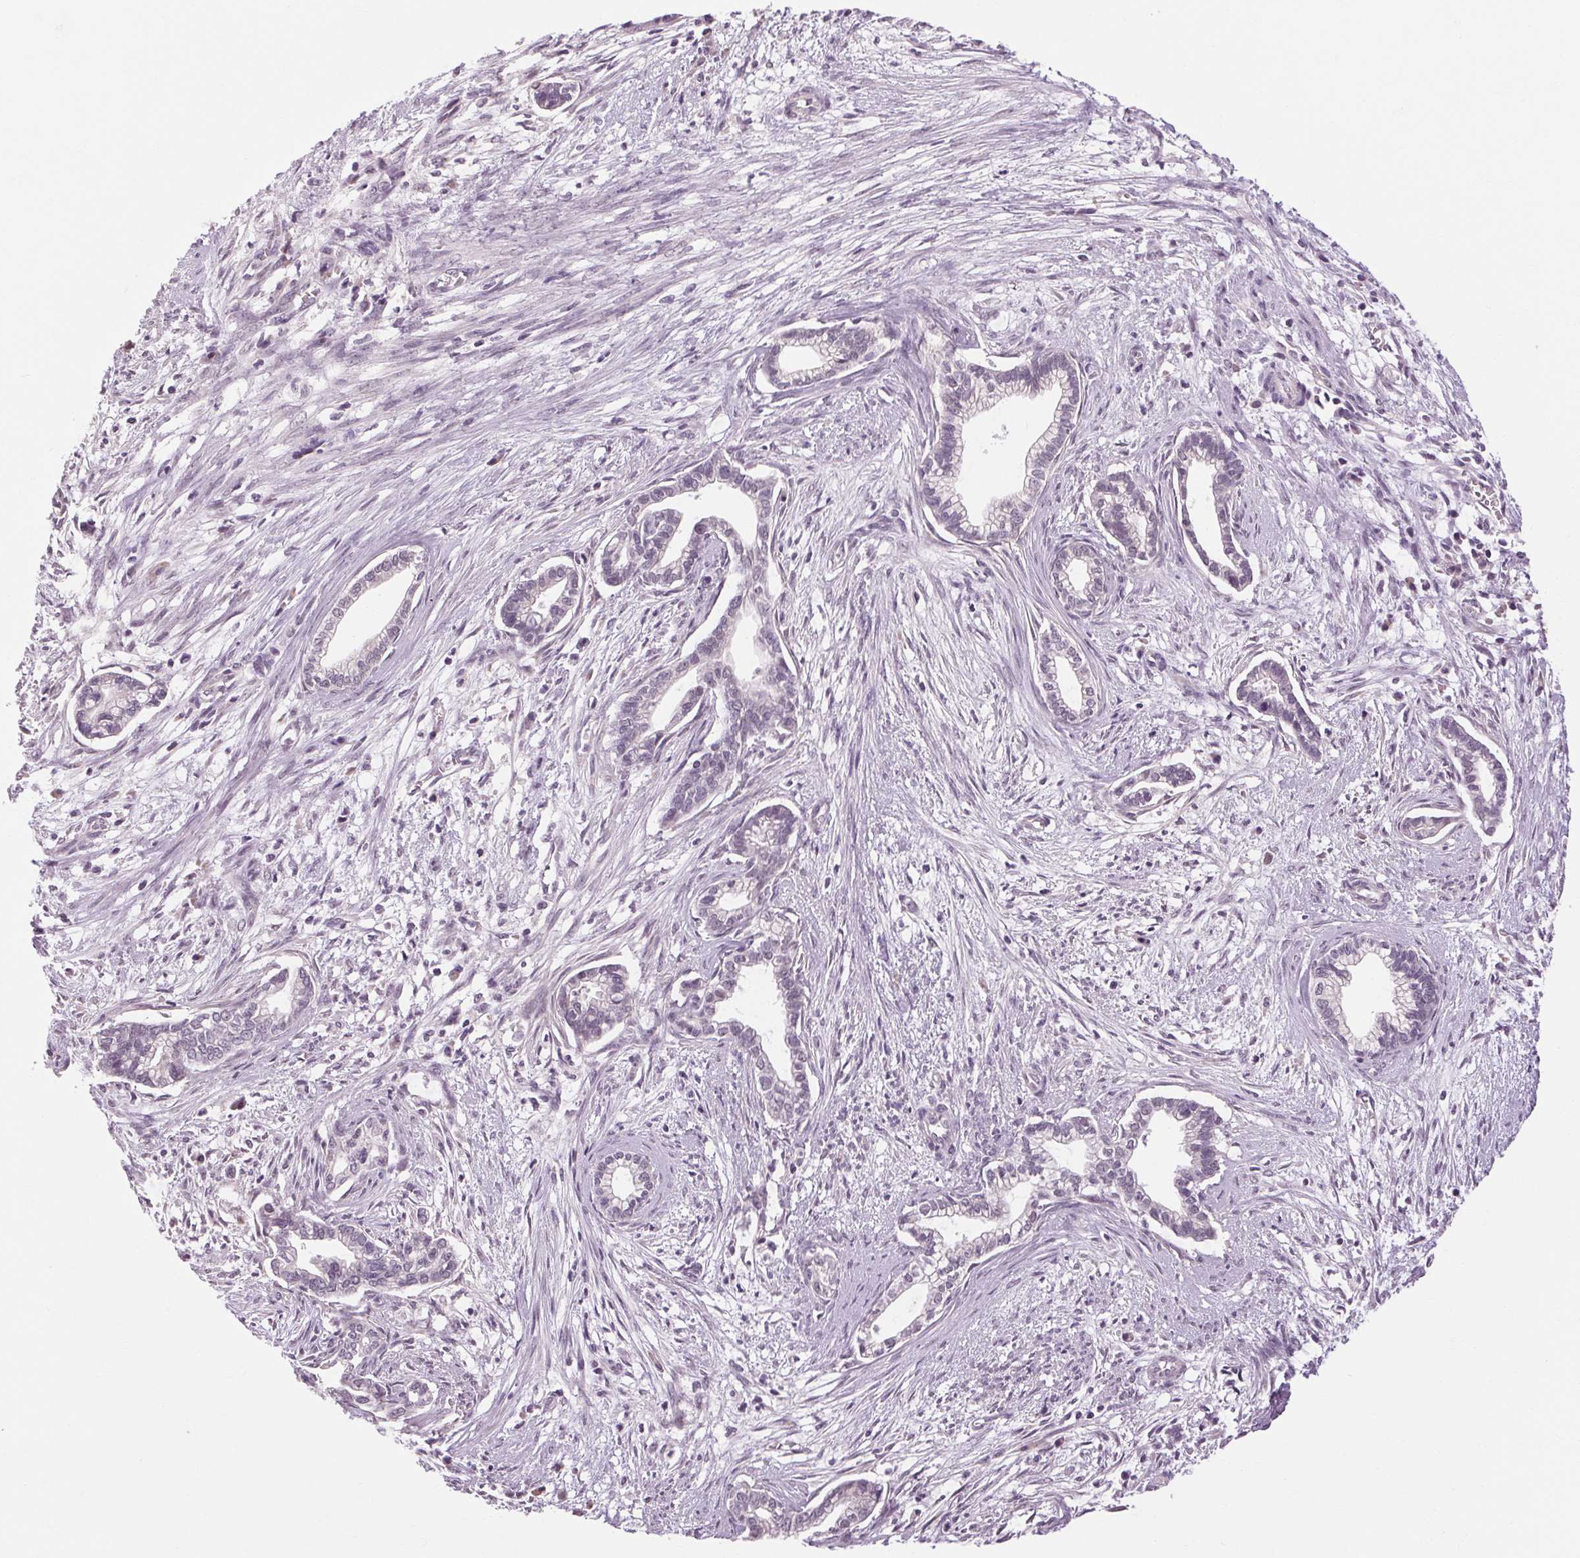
{"staining": {"intensity": "negative", "quantity": "none", "location": "none"}, "tissue": "cervical cancer", "cell_type": "Tumor cells", "image_type": "cancer", "snomed": [{"axis": "morphology", "description": "Adenocarcinoma, NOS"}, {"axis": "topography", "description": "Cervix"}], "caption": "This is an IHC image of cervical cancer. There is no positivity in tumor cells.", "gene": "KLHL40", "patient": {"sex": "female", "age": 62}}